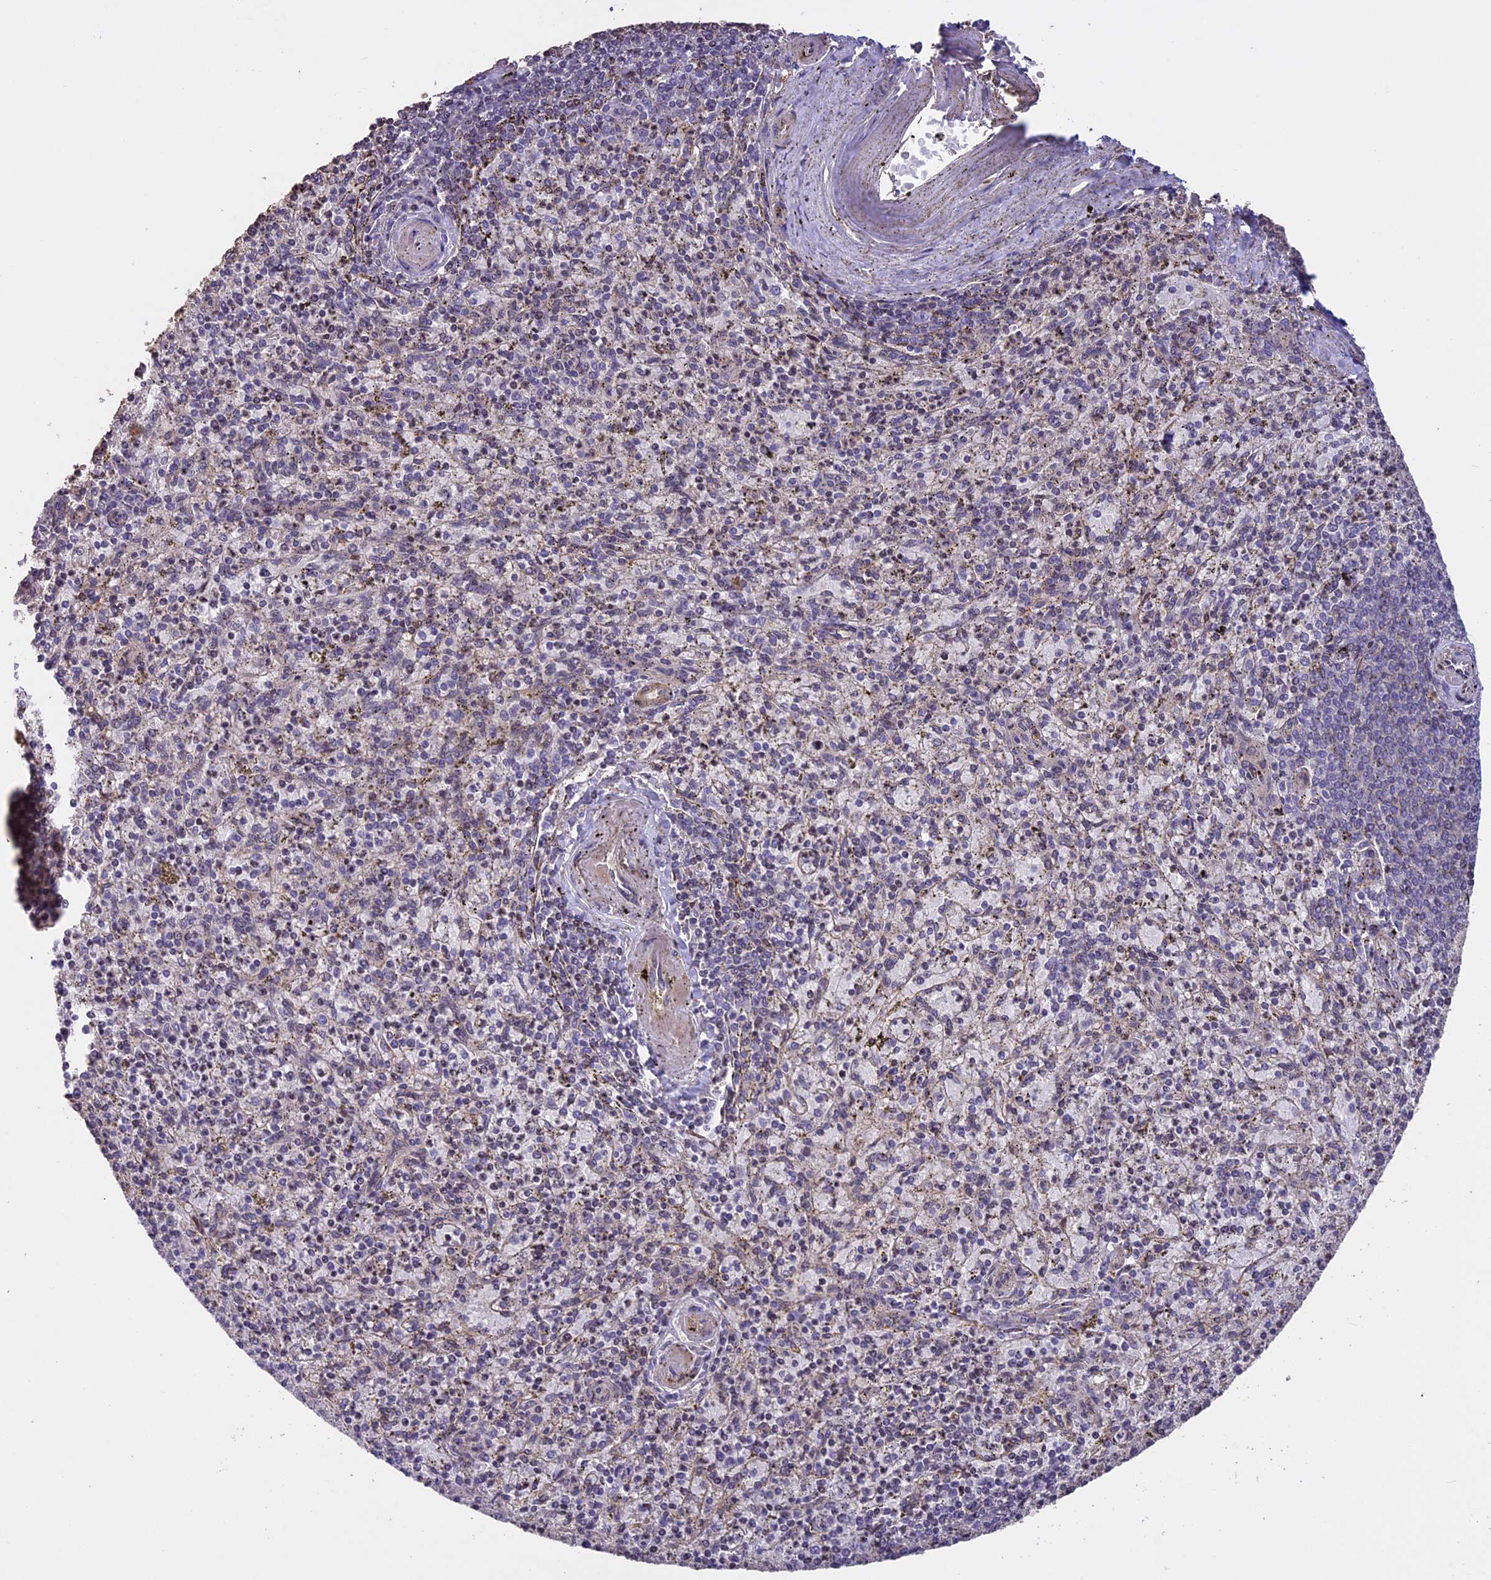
{"staining": {"intensity": "weak", "quantity": "<25%", "location": "cytoplasmic/membranous"}, "tissue": "spleen", "cell_type": "Cells in red pulp", "image_type": "normal", "snomed": [{"axis": "morphology", "description": "Normal tissue, NOS"}, {"axis": "topography", "description": "Spleen"}], "caption": "Immunohistochemistry of normal spleen exhibits no positivity in cells in red pulp. (Brightfield microscopy of DAB immunohistochemistry (IHC) at high magnification).", "gene": "MAN2C1", "patient": {"sex": "male", "age": 72}}